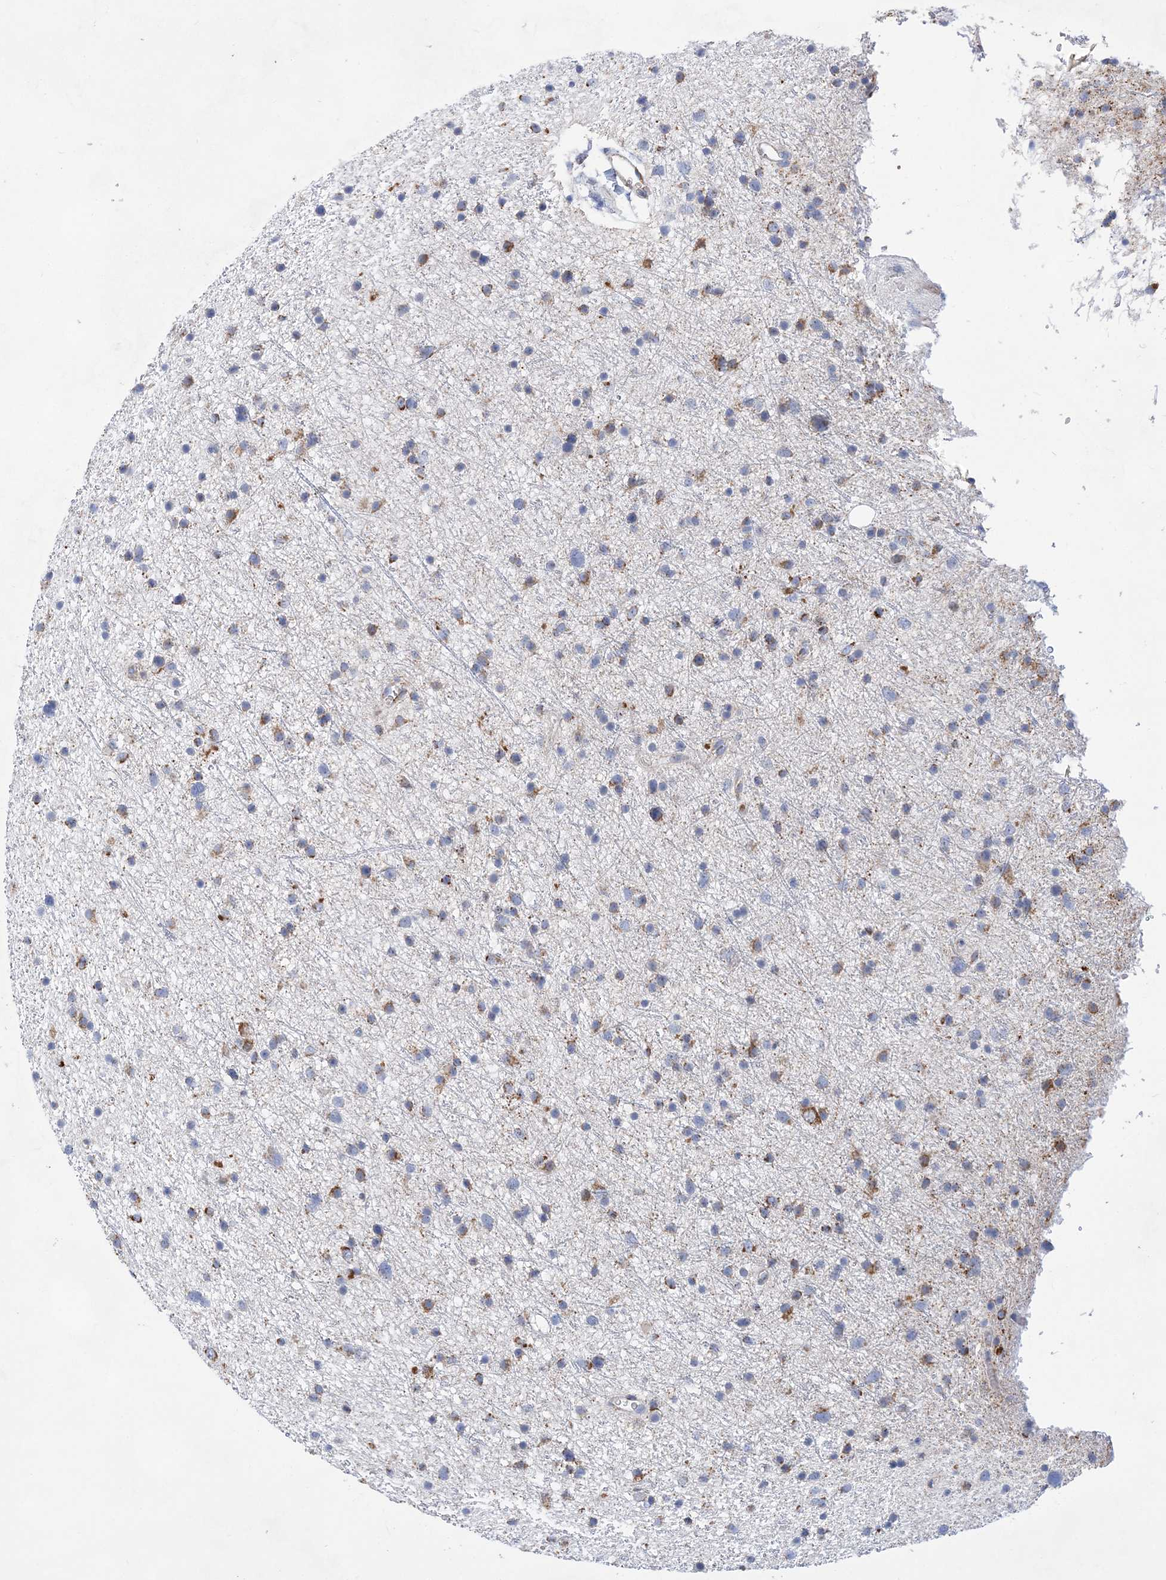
{"staining": {"intensity": "moderate", "quantity": "<25%", "location": "cytoplasmic/membranous"}, "tissue": "glioma", "cell_type": "Tumor cells", "image_type": "cancer", "snomed": [{"axis": "morphology", "description": "Glioma, malignant, Low grade"}, {"axis": "topography", "description": "Cerebral cortex"}], "caption": "Moderate cytoplasmic/membranous expression for a protein is identified in about <25% of tumor cells of glioma using immunohistochemistry (IHC).", "gene": "ACOT9", "patient": {"sex": "female", "age": 39}}